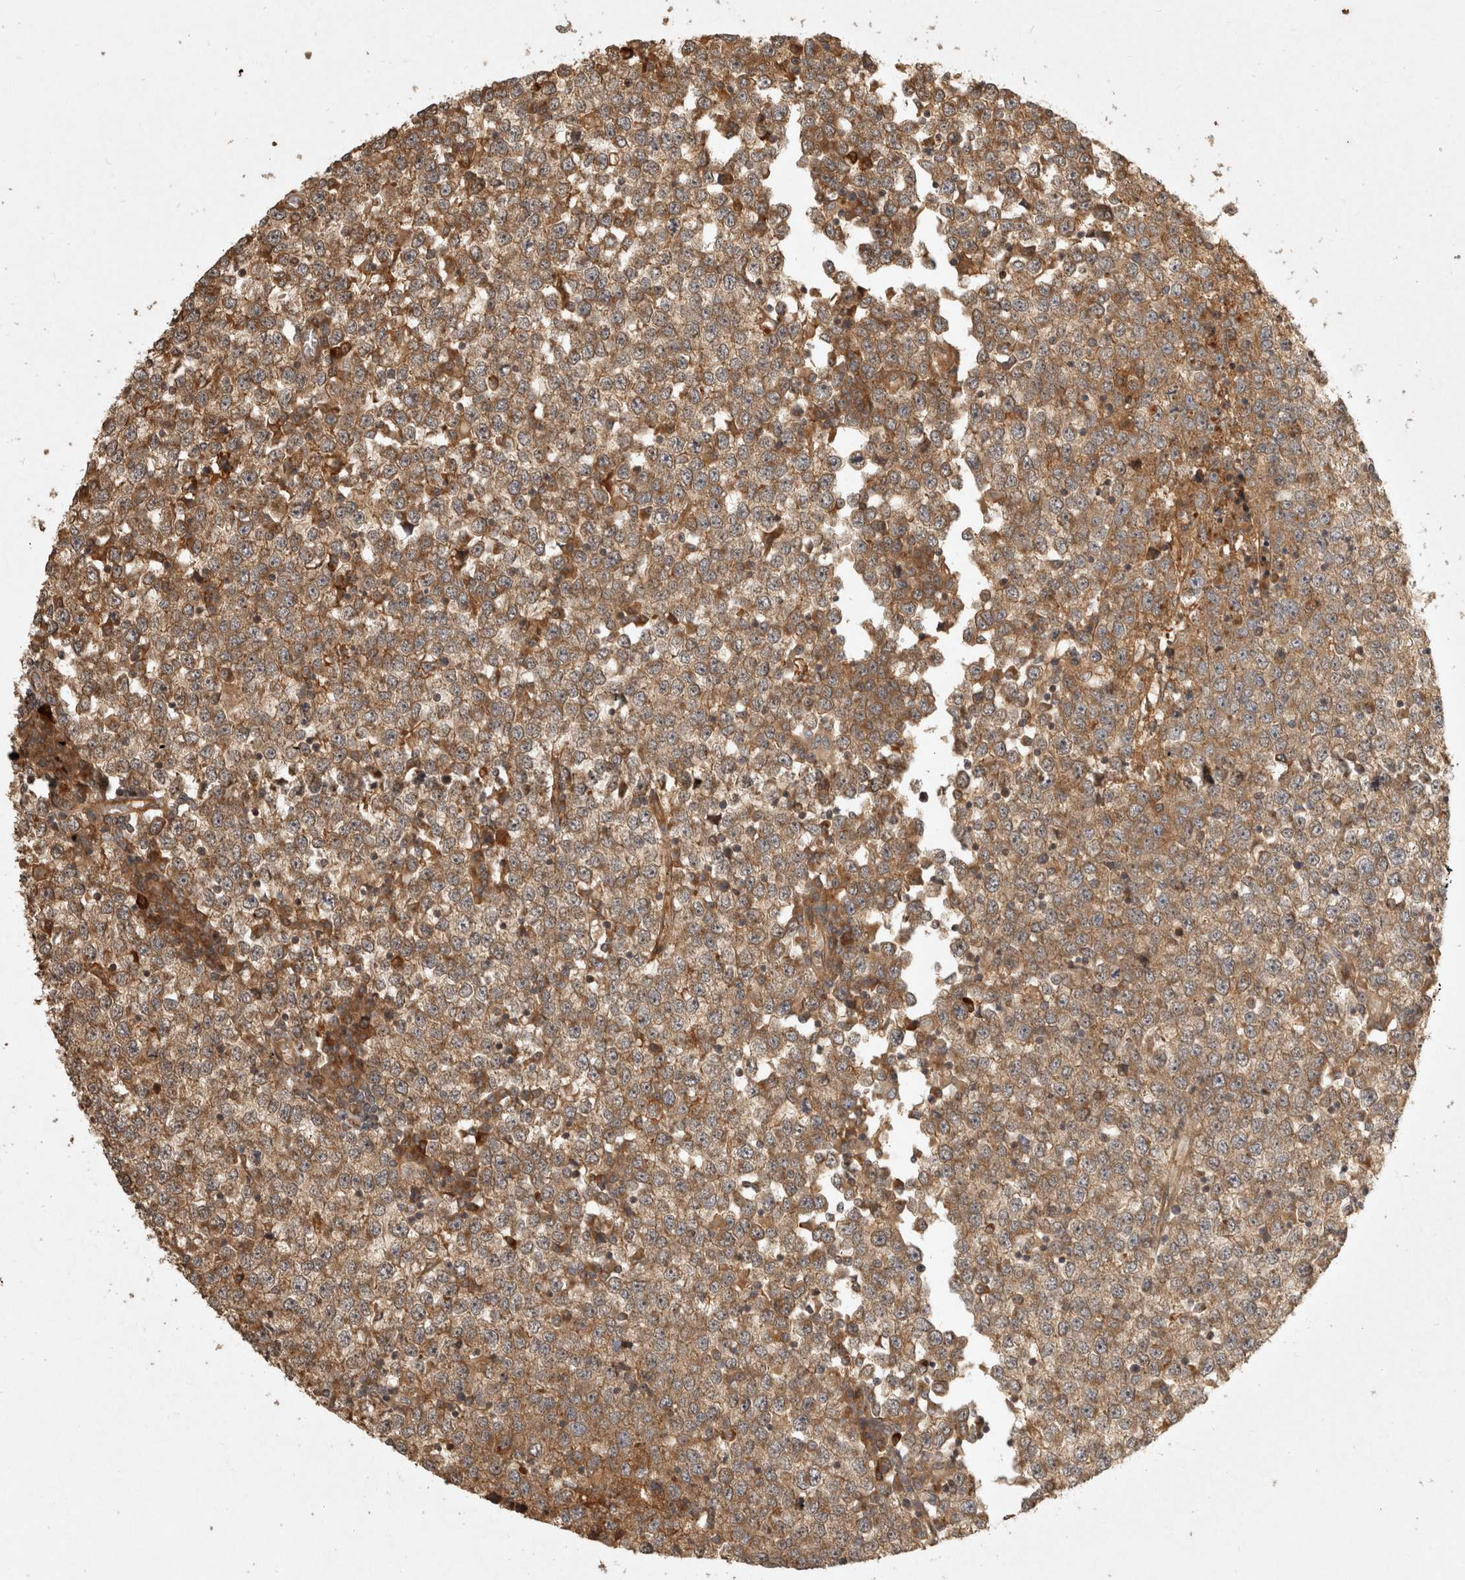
{"staining": {"intensity": "moderate", "quantity": ">75%", "location": "cytoplasmic/membranous"}, "tissue": "testis cancer", "cell_type": "Tumor cells", "image_type": "cancer", "snomed": [{"axis": "morphology", "description": "Seminoma, NOS"}, {"axis": "topography", "description": "Testis"}], "caption": "This image reveals testis cancer stained with immunohistochemistry (IHC) to label a protein in brown. The cytoplasmic/membranous of tumor cells show moderate positivity for the protein. Nuclei are counter-stained blue.", "gene": "CAMSAP2", "patient": {"sex": "male", "age": 65}}